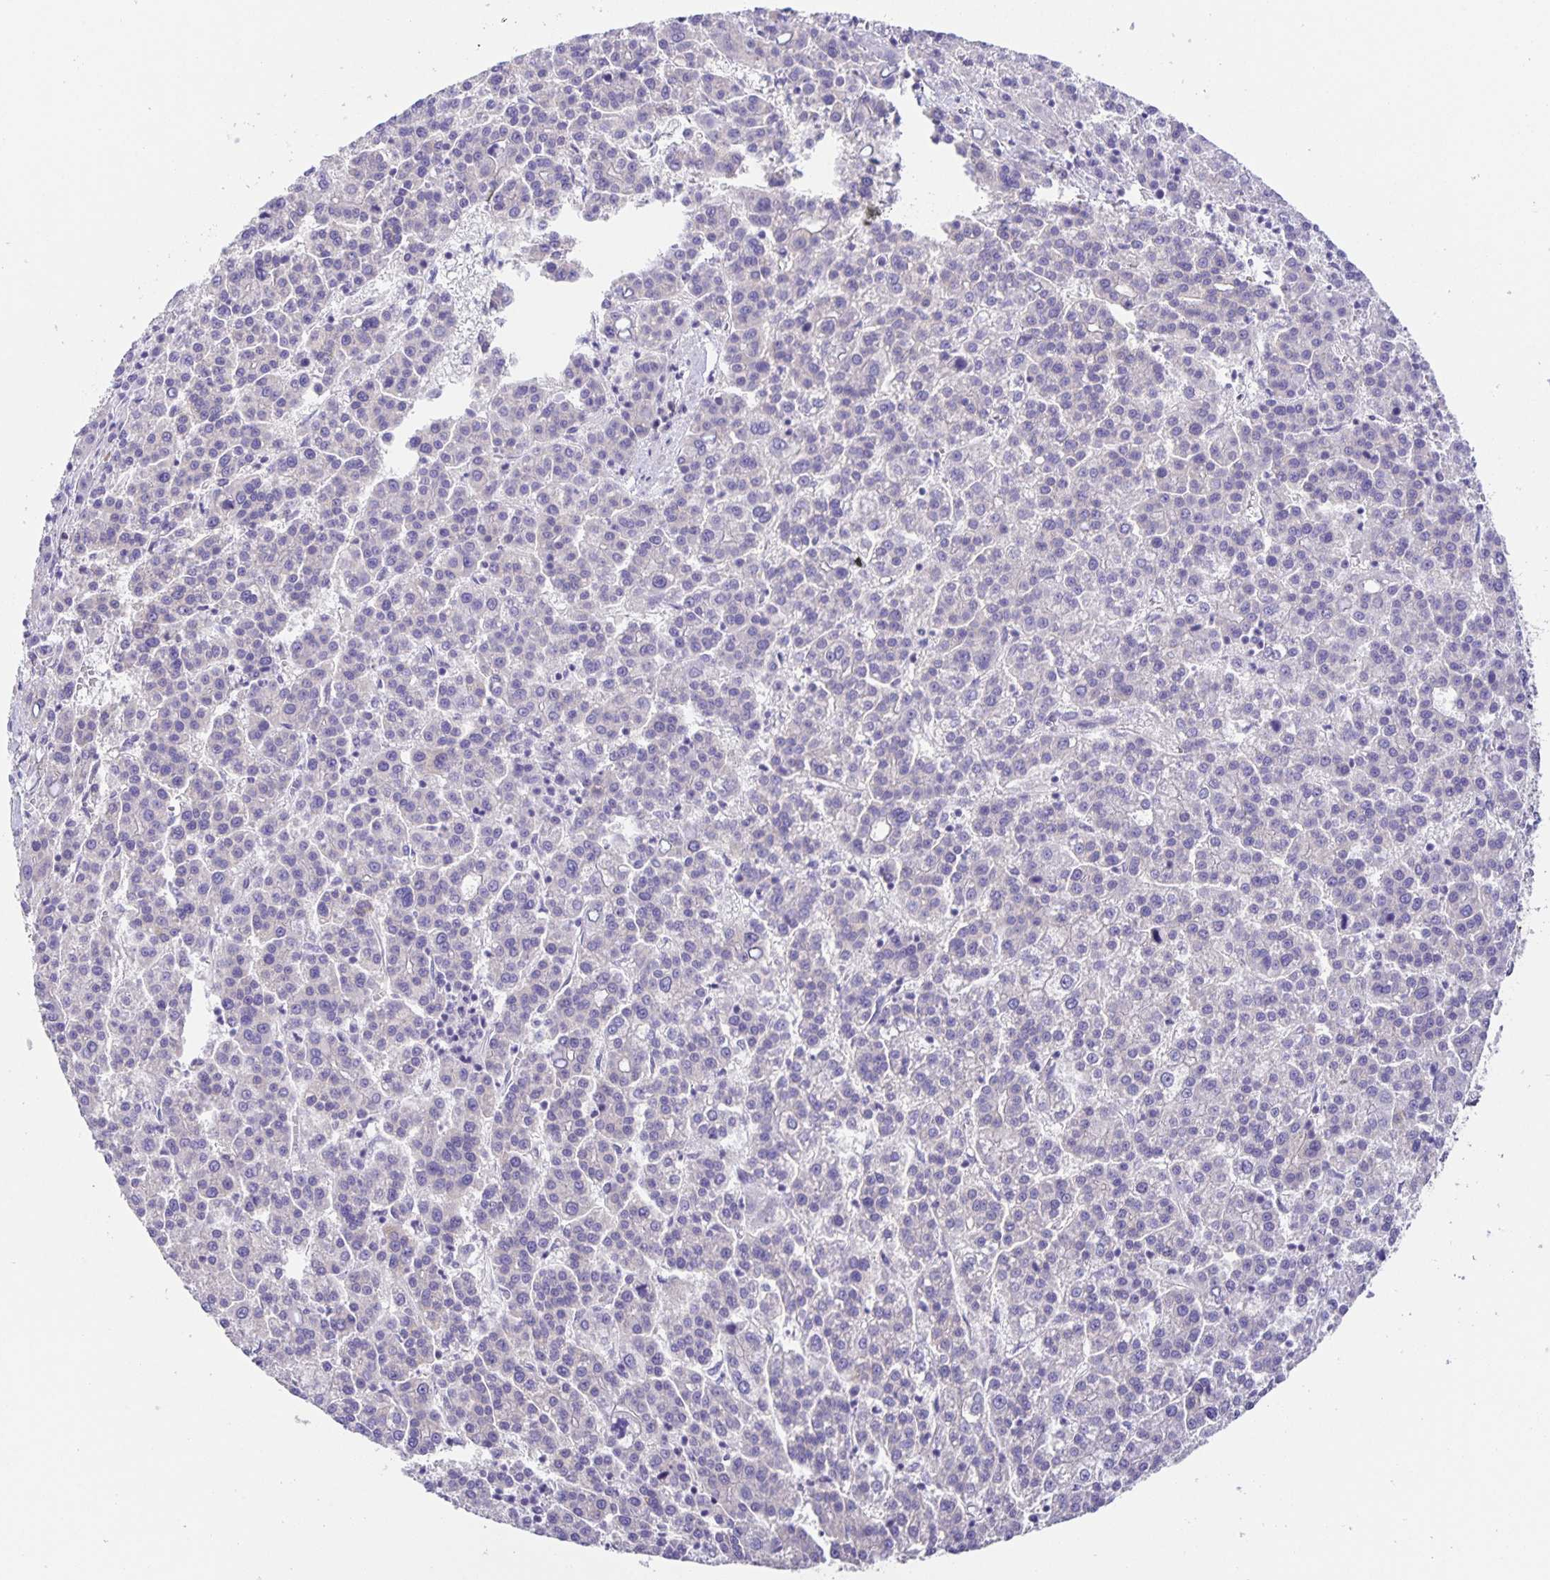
{"staining": {"intensity": "negative", "quantity": "none", "location": "none"}, "tissue": "liver cancer", "cell_type": "Tumor cells", "image_type": "cancer", "snomed": [{"axis": "morphology", "description": "Carcinoma, Hepatocellular, NOS"}, {"axis": "topography", "description": "Liver"}], "caption": "Immunohistochemistry (IHC) of human hepatocellular carcinoma (liver) displays no positivity in tumor cells.", "gene": "PRR36", "patient": {"sex": "female", "age": 58}}